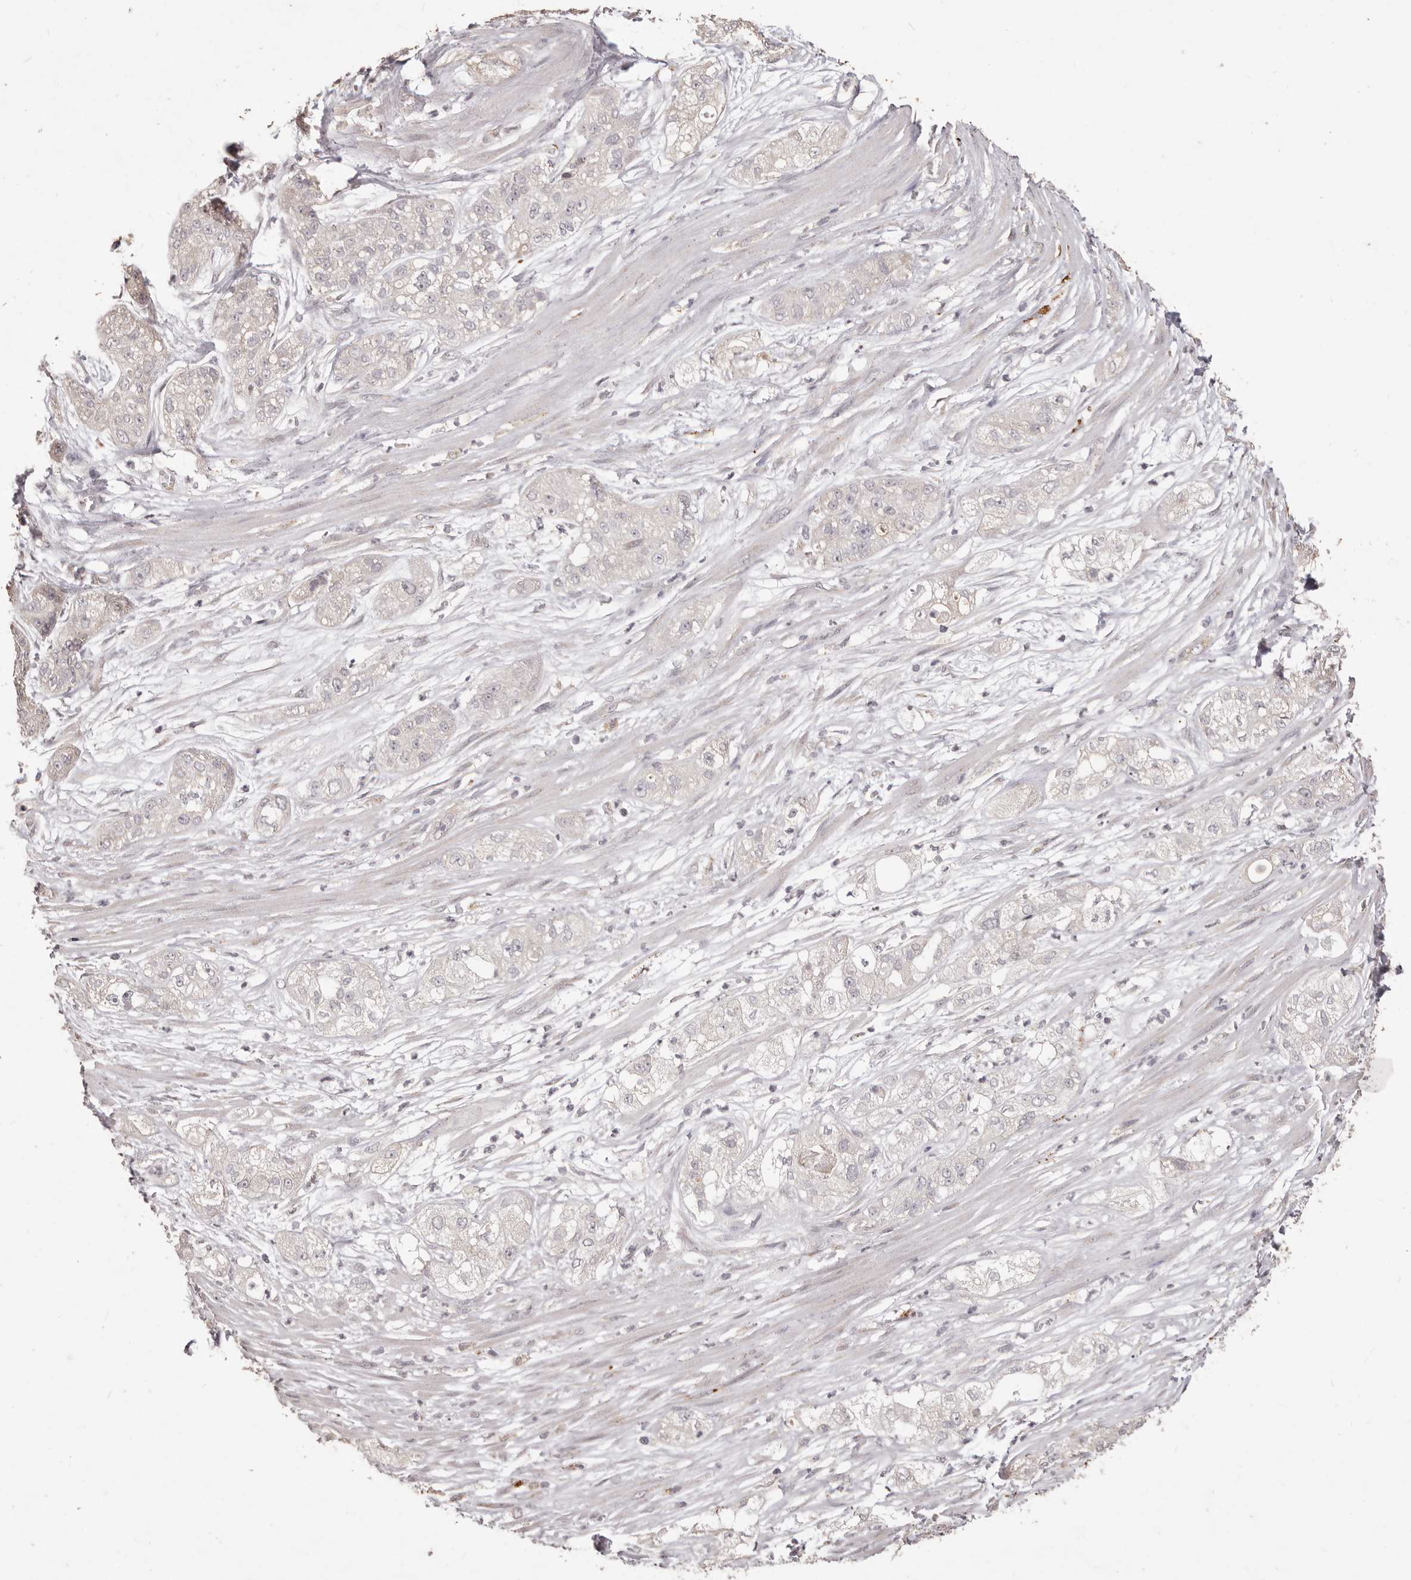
{"staining": {"intensity": "negative", "quantity": "none", "location": "none"}, "tissue": "pancreatic cancer", "cell_type": "Tumor cells", "image_type": "cancer", "snomed": [{"axis": "morphology", "description": "Adenocarcinoma, NOS"}, {"axis": "topography", "description": "Pancreas"}], "caption": "This is a histopathology image of immunohistochemistry staining of pancreatic cancer, which shows no positivity in tumor cells.", "gene": "PRSS27", "patient": {"sex": "female", "age": 78}}